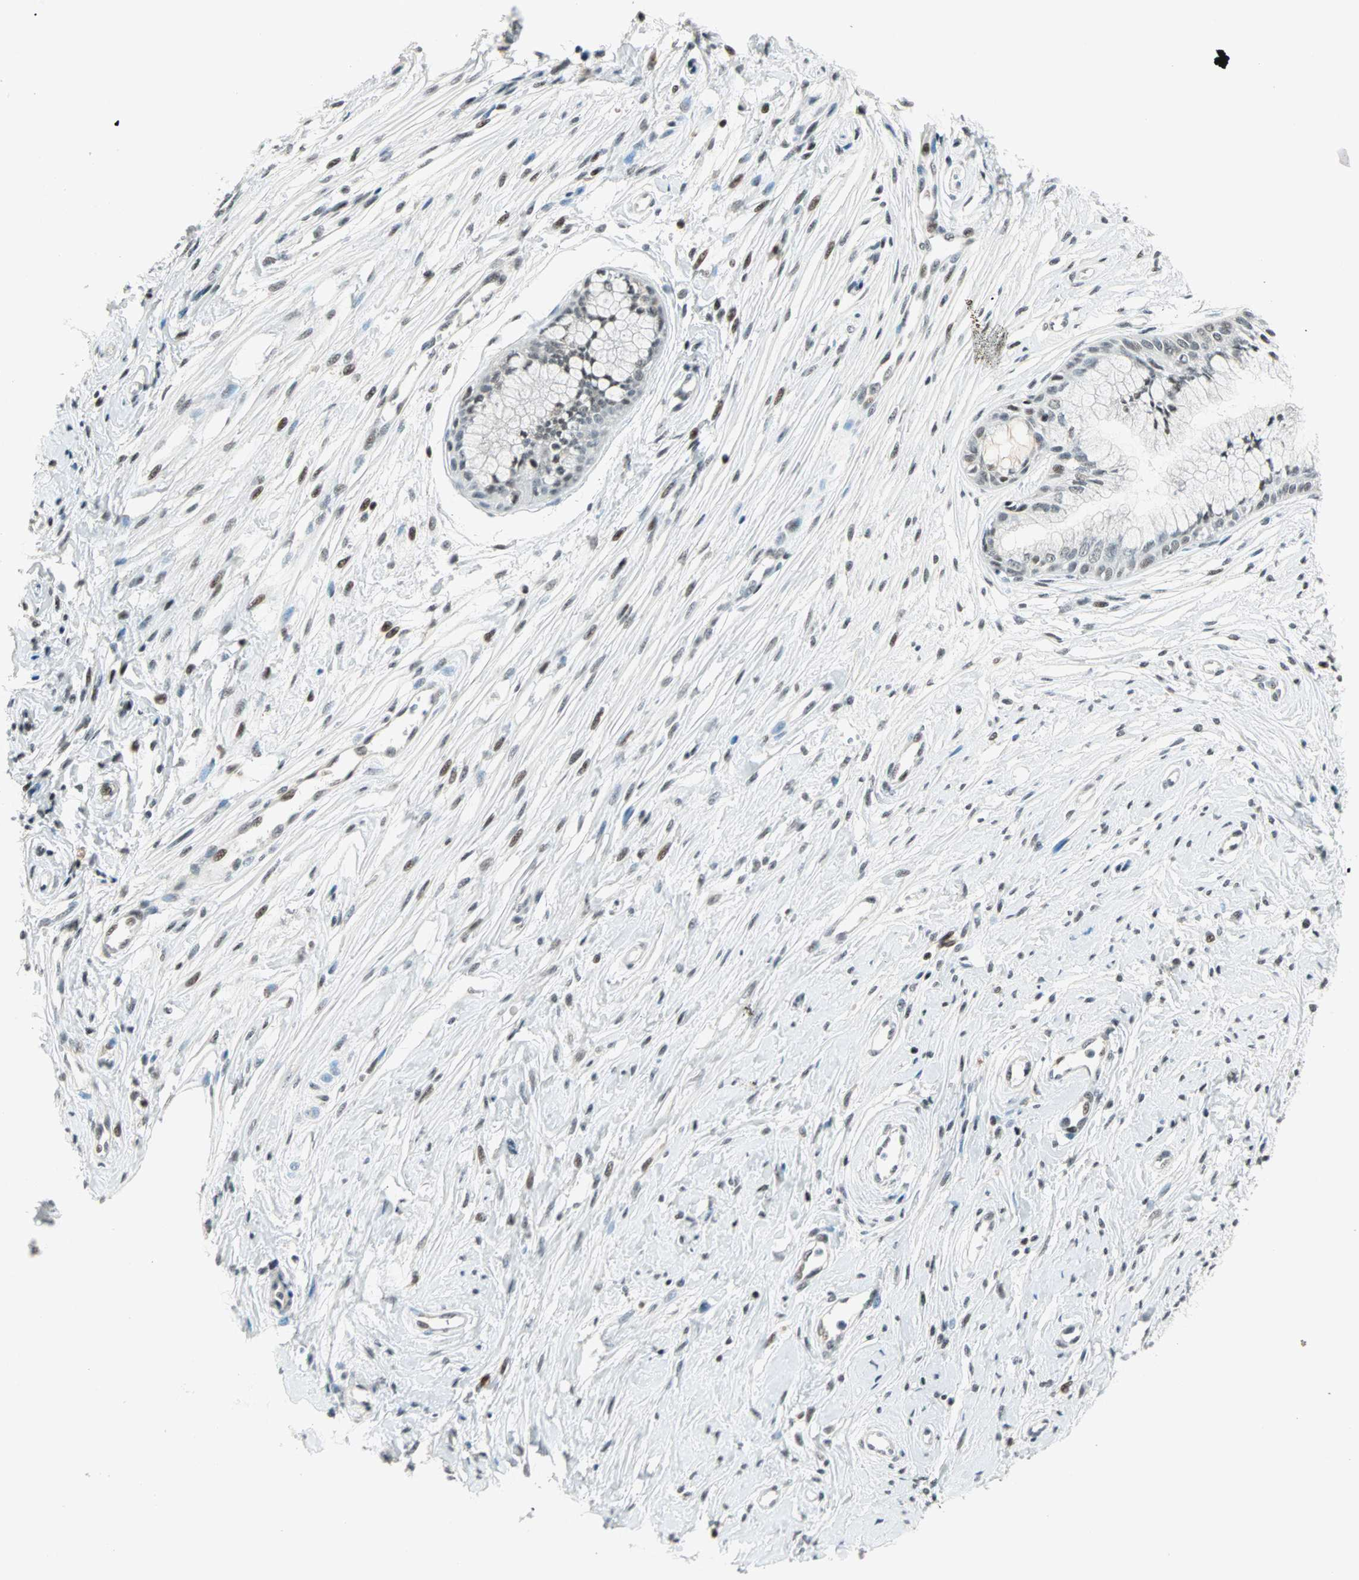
{"staining": {"intensity": "weak", "quantity": "25%-75%", "location": "nuclear"}, "tissue": "cervix", "cell_type": "Glandular cells", "image_type": "normal", "snomed": [{"axis": "morphology", "description": "Normal tissue, NOS"}, {"axis": "topography", "description": "Cervix"}], "caption": "This micrograph exhibits benign cervix stained with immunohistochemistry to label a protein in brown. The nuclear of glandular cells show weak positivity for the protein. Nuclei are counter-stained blue.", "gene": "SIN3A", "patient": {"sex": "female", "age": 39}}